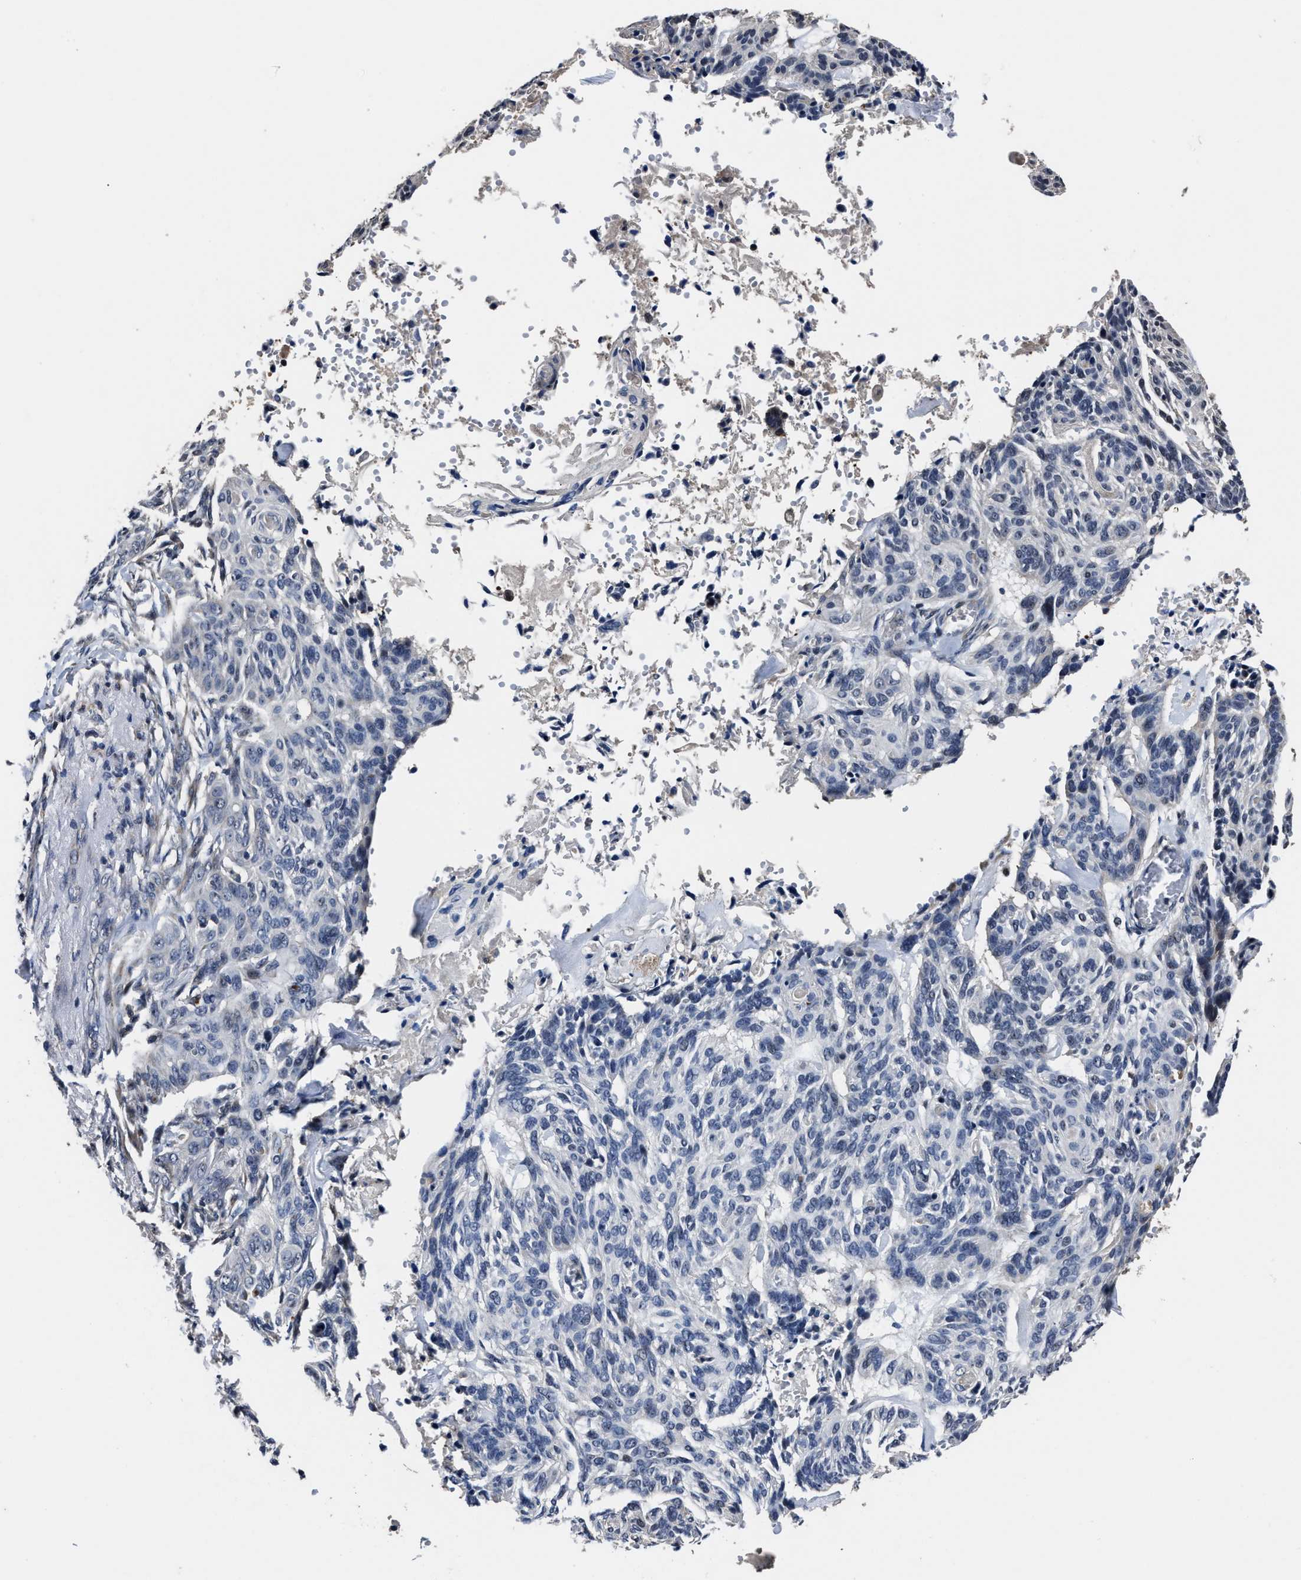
{"staining": {"intensity": "negative", "quantity": "none", "location": "none"}, "tissue": "skin cancer", "cell_type": "Tumor cells", "image_type": "cancer", "snomed": [{"axis": "morphology", "description": "Basal cell carcinoma"}, {"axis": "topography", "description": "Skin"}], "caption": "This is an IHC micrograph of skin cancer. There is no staining in tumor cells.", "gene": "RSBN1L", "patient": {"sex": "male", "age": 85}}